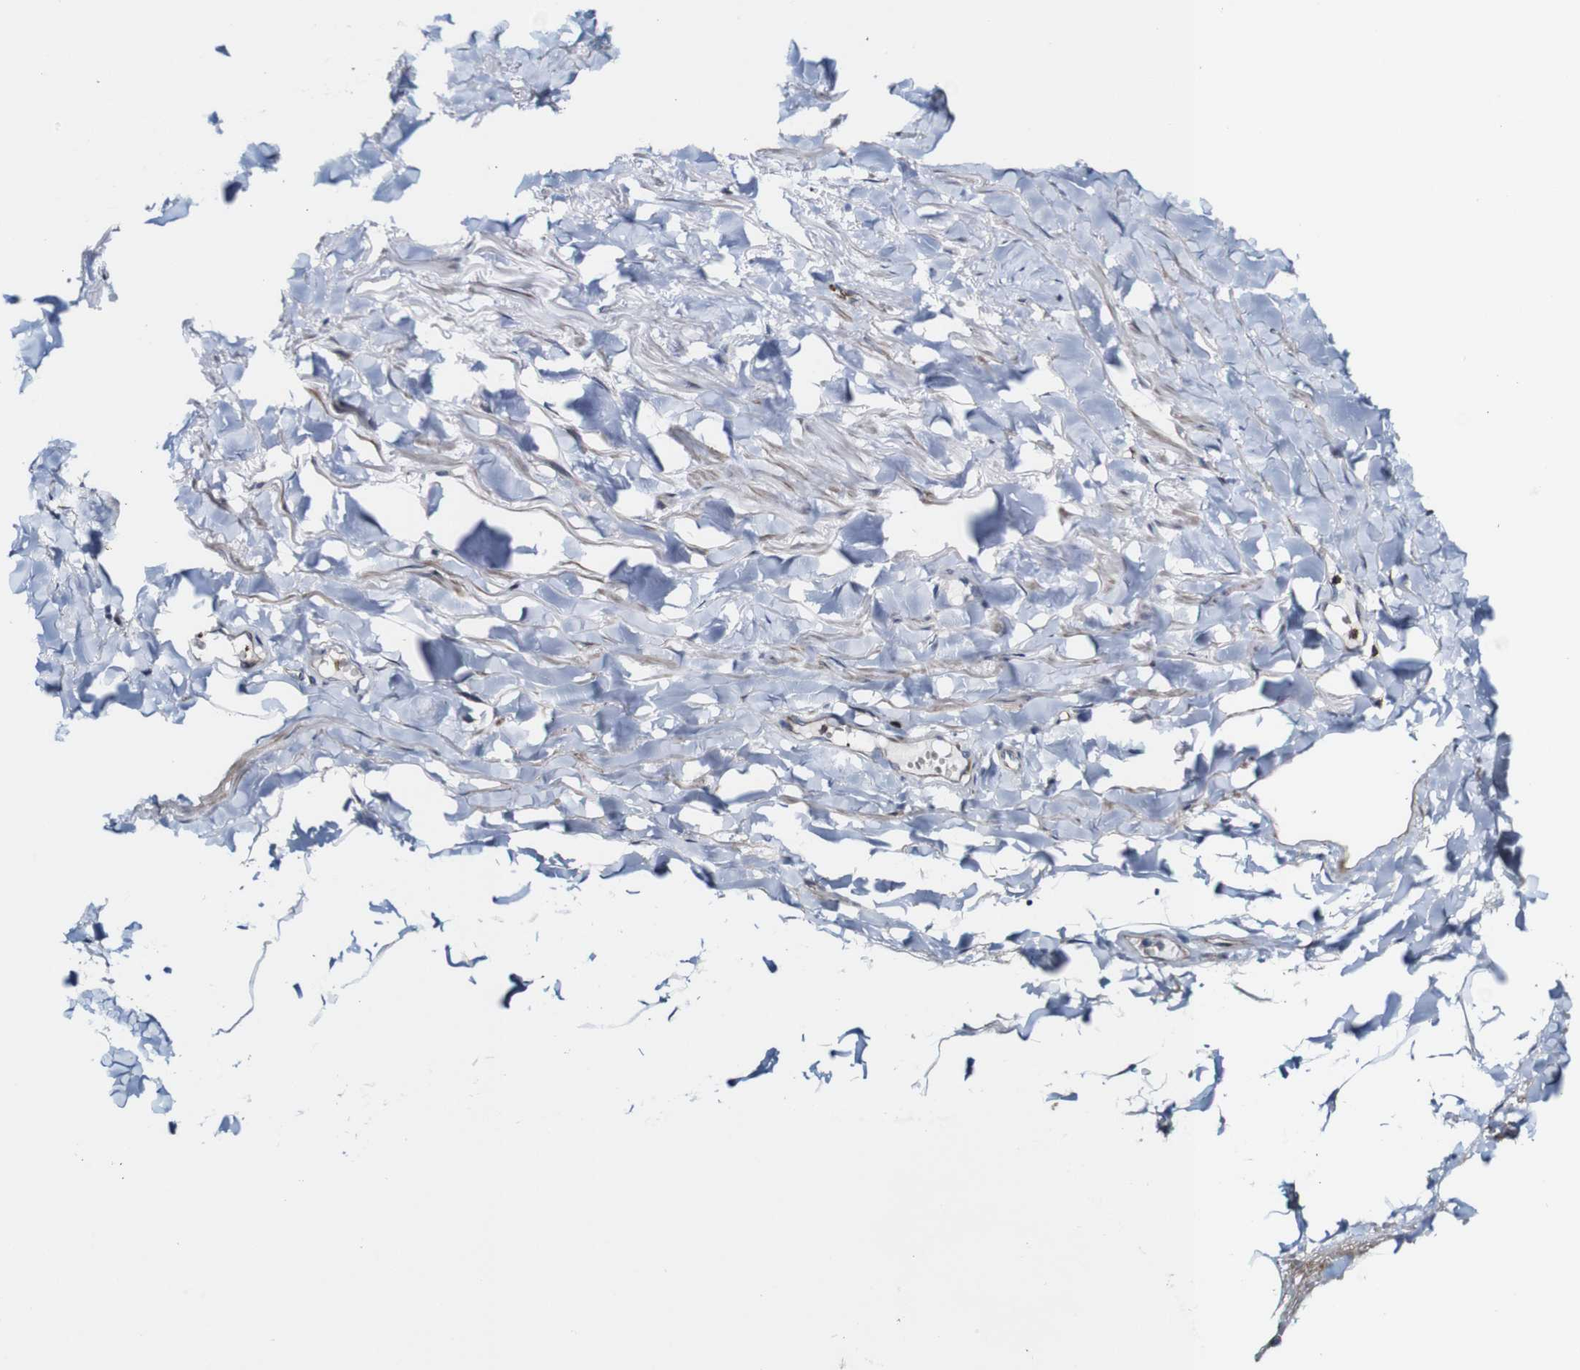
{"staining": {"intensity": "weak", "quantity": "25%-75%", "location": "cytoplasmic/membranous"}, "tissue": "adipose tissue", "cell_type": "Adipocytes", "image_type": "normal", "snomed": [{"axis": "morphology", "description": "Normal tissue, NOS"}, {"axis": "topography", "description": "Adipose tissue"}, {"axis": "topography", "description": "Peripheral nerve tissue"}], "caption": "IHC micrograph of unremarkable adipose tissue: adipose tissue stained using immunohistochemistry (IHC) displays low levels of weak protein expression localized specifically in the cytoplasmic/membranous of adipocytes, appearing as a cytoplasmic/membranous brown color.", "gene": "JAK2", "patient": {"sex": "male", "age": 52}}